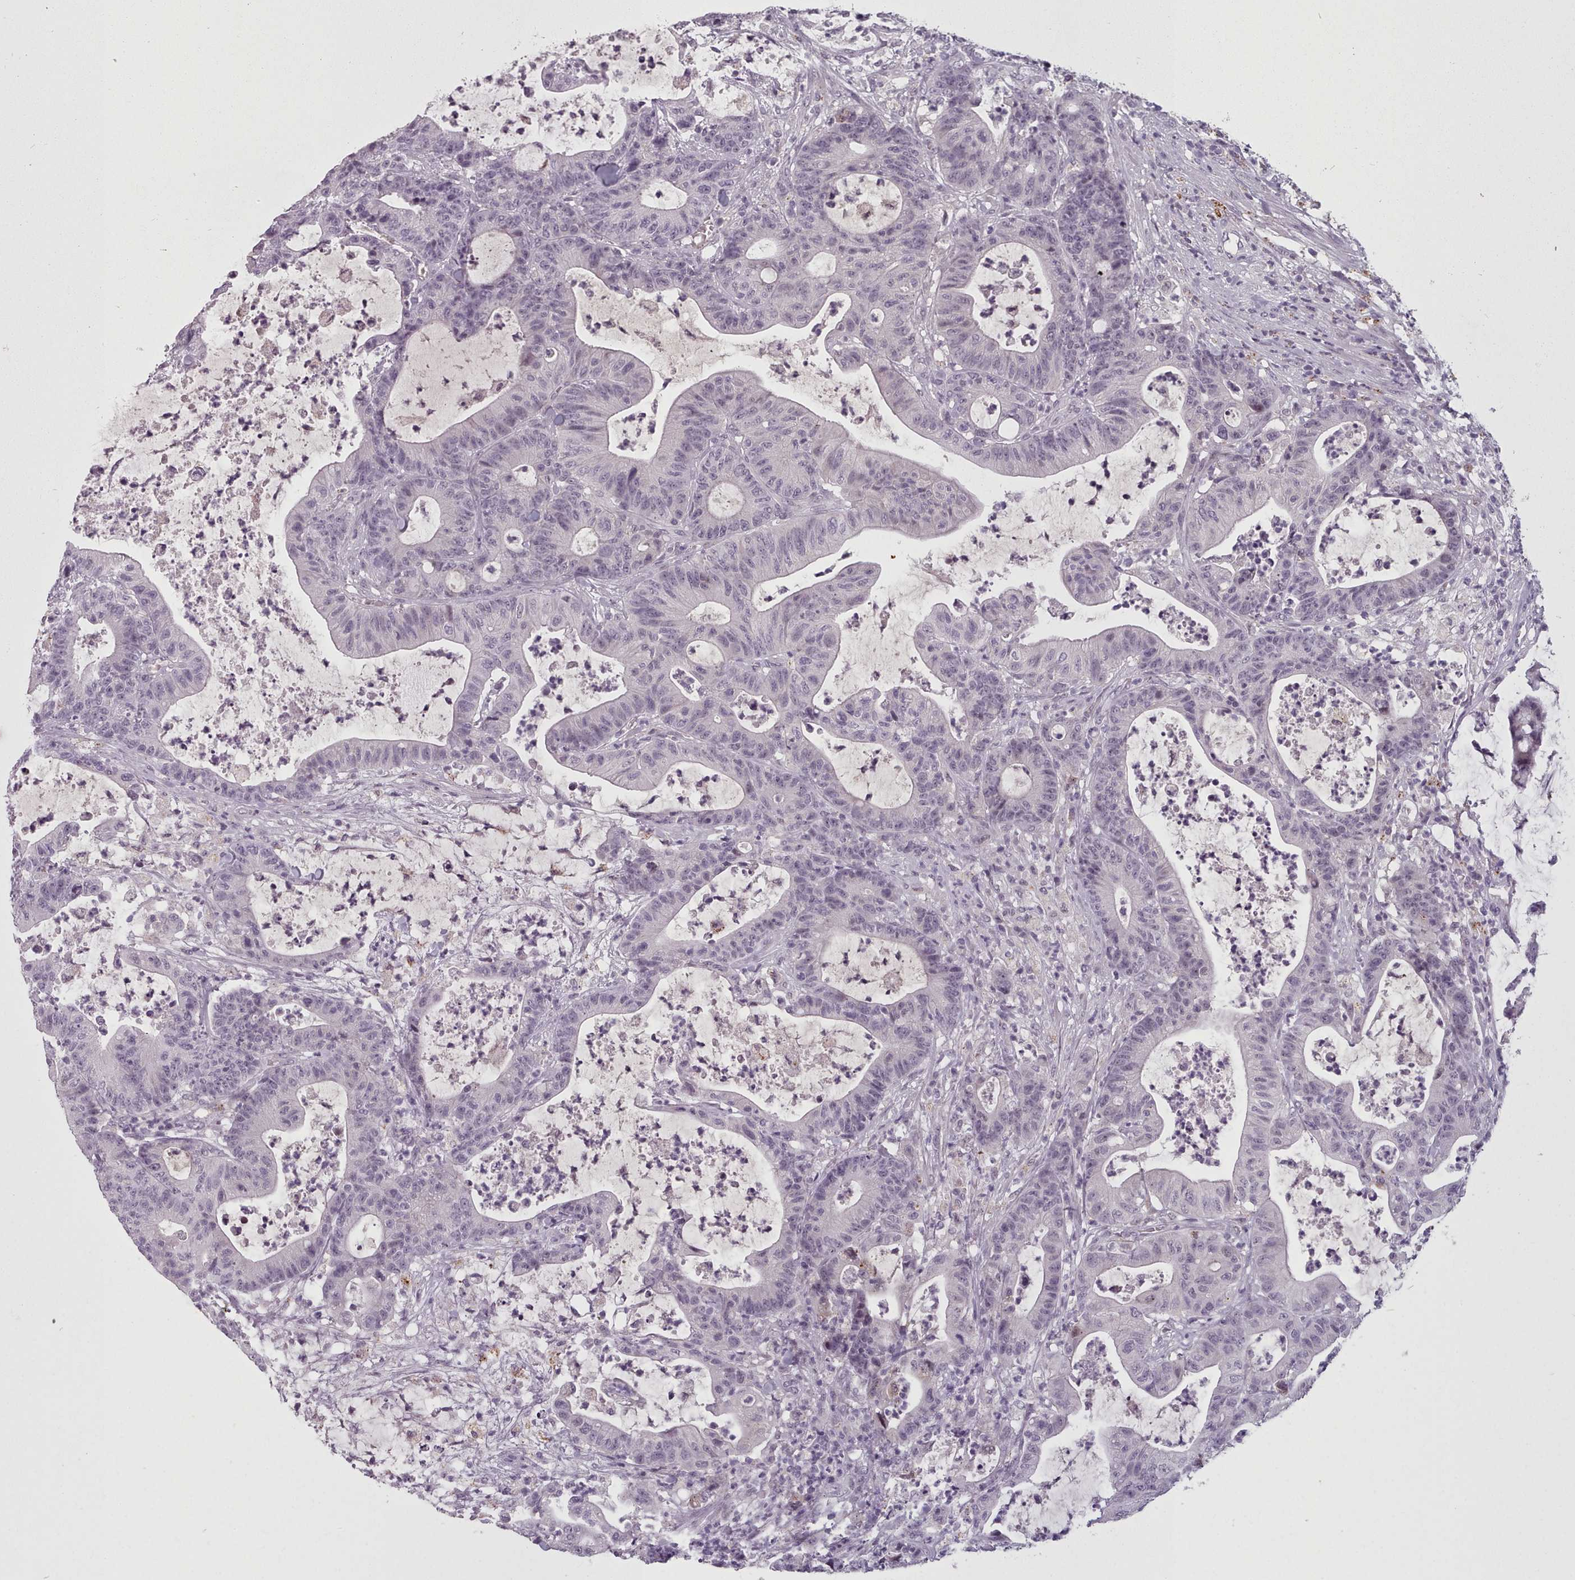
{"staining": {"intensity": "weak", "quantity": "<25%", "location": "nuclear"}, "tissue": "colorectal cancer", "cell_type": "Tumor cells", "image_type": "cancer", "snomed": [{"axis": "morphology", "description": "Adenocarcinoma, NOS"}, {"axis": "topography", "description": "Colon"}], "caption": "The micrograph exhibits no staining of tumor cells in colorectal cancer (adenocarcinoma). (IHC, brightfield microscopy, high magnification).", "gene": "PBX4", "patient": {"sex": "female", "age": 84}}